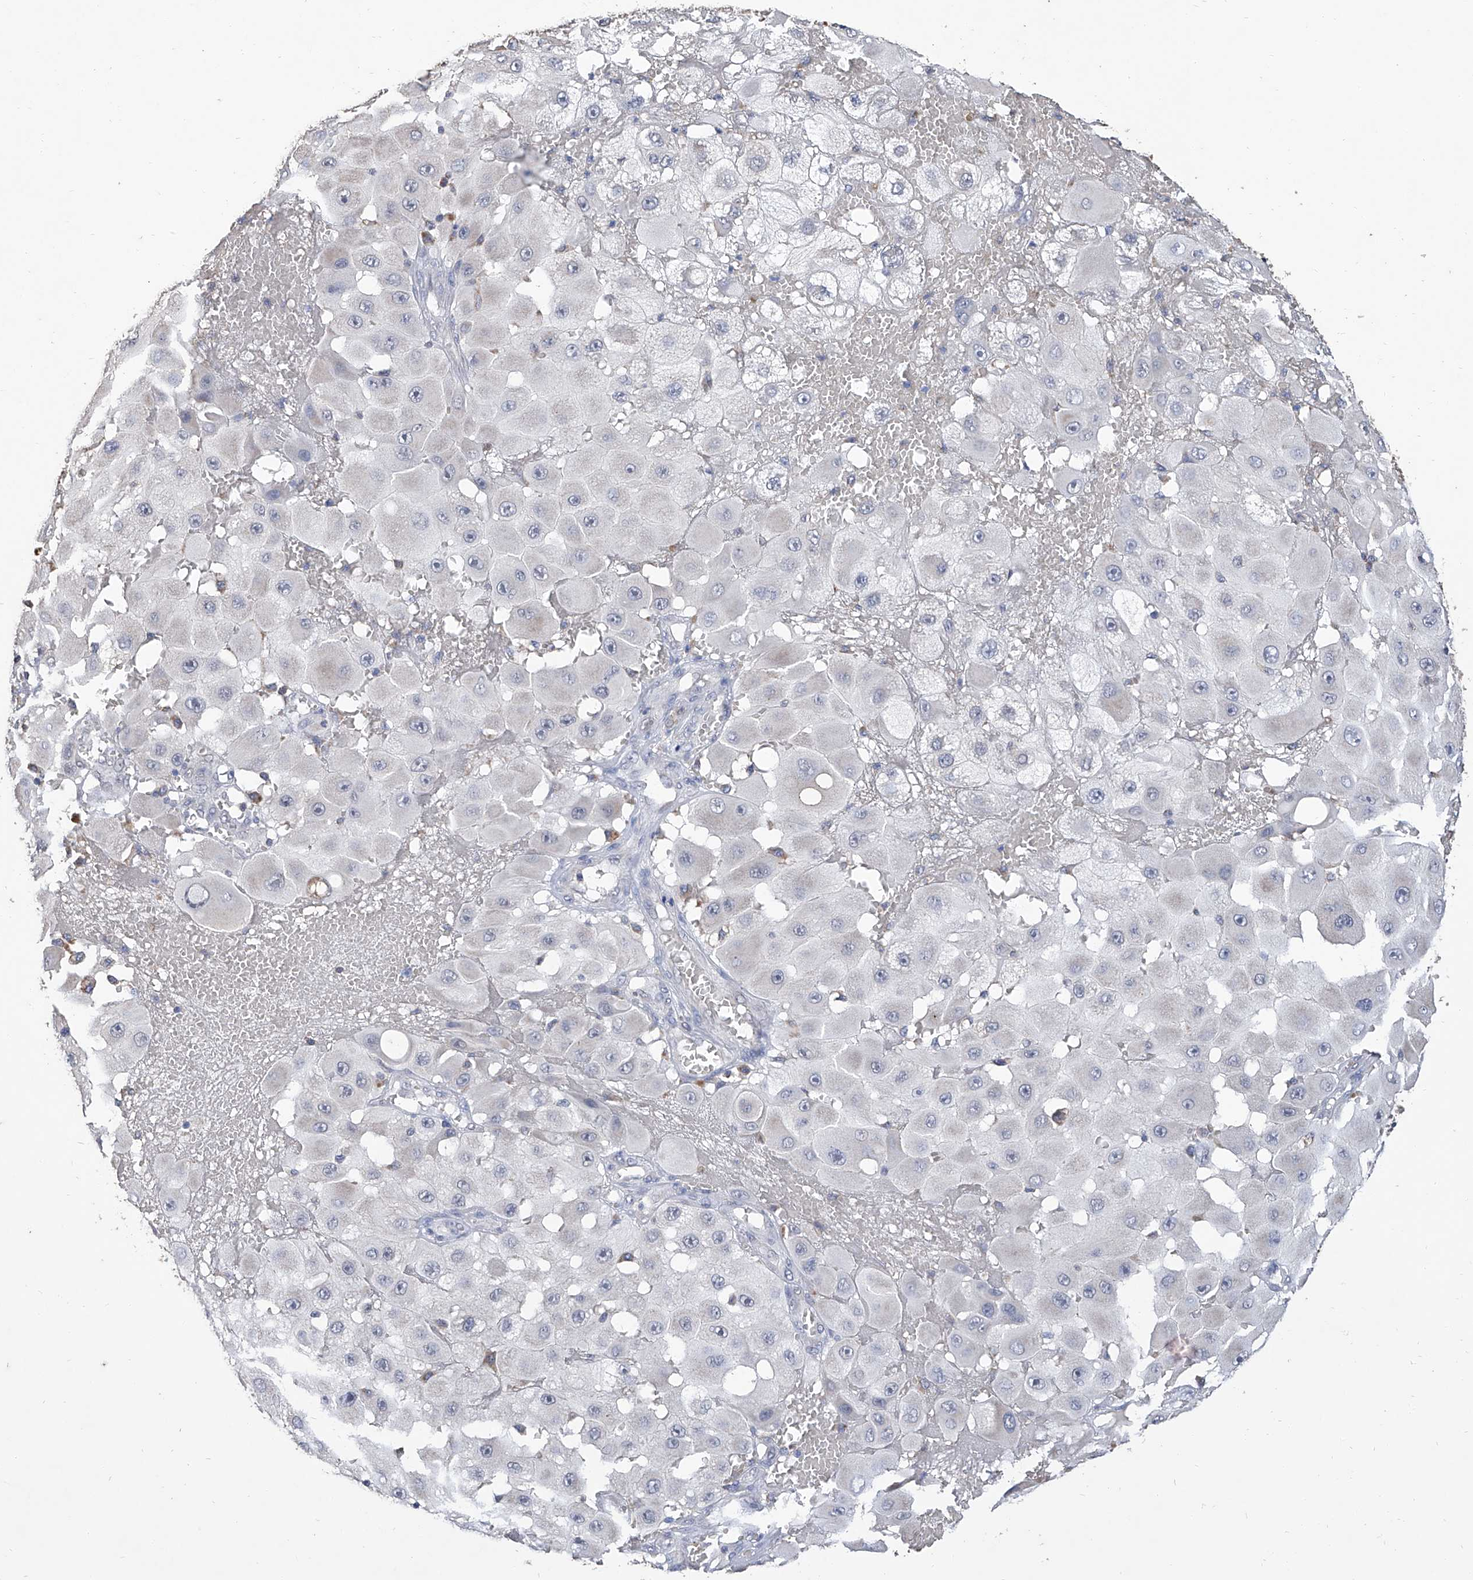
{"staining": {"intensity": "negative", "quantity": "none", "location": "none"}, "tissue": "melanoma", "cell_type": "Tumor cells", "image_type": "cancer", "snomed": [{"axis": "morphology", "description": "Malignant melanoma, NOS"}, {"axis": "topography", "description": "Skin"}], "caption": "This is a photomicrograph of immunohistochemistry staining of melanoma, which shows no positivity in tumor cells.", "gene": "GPT", "patient": {"sex": "female", "age": 81}}